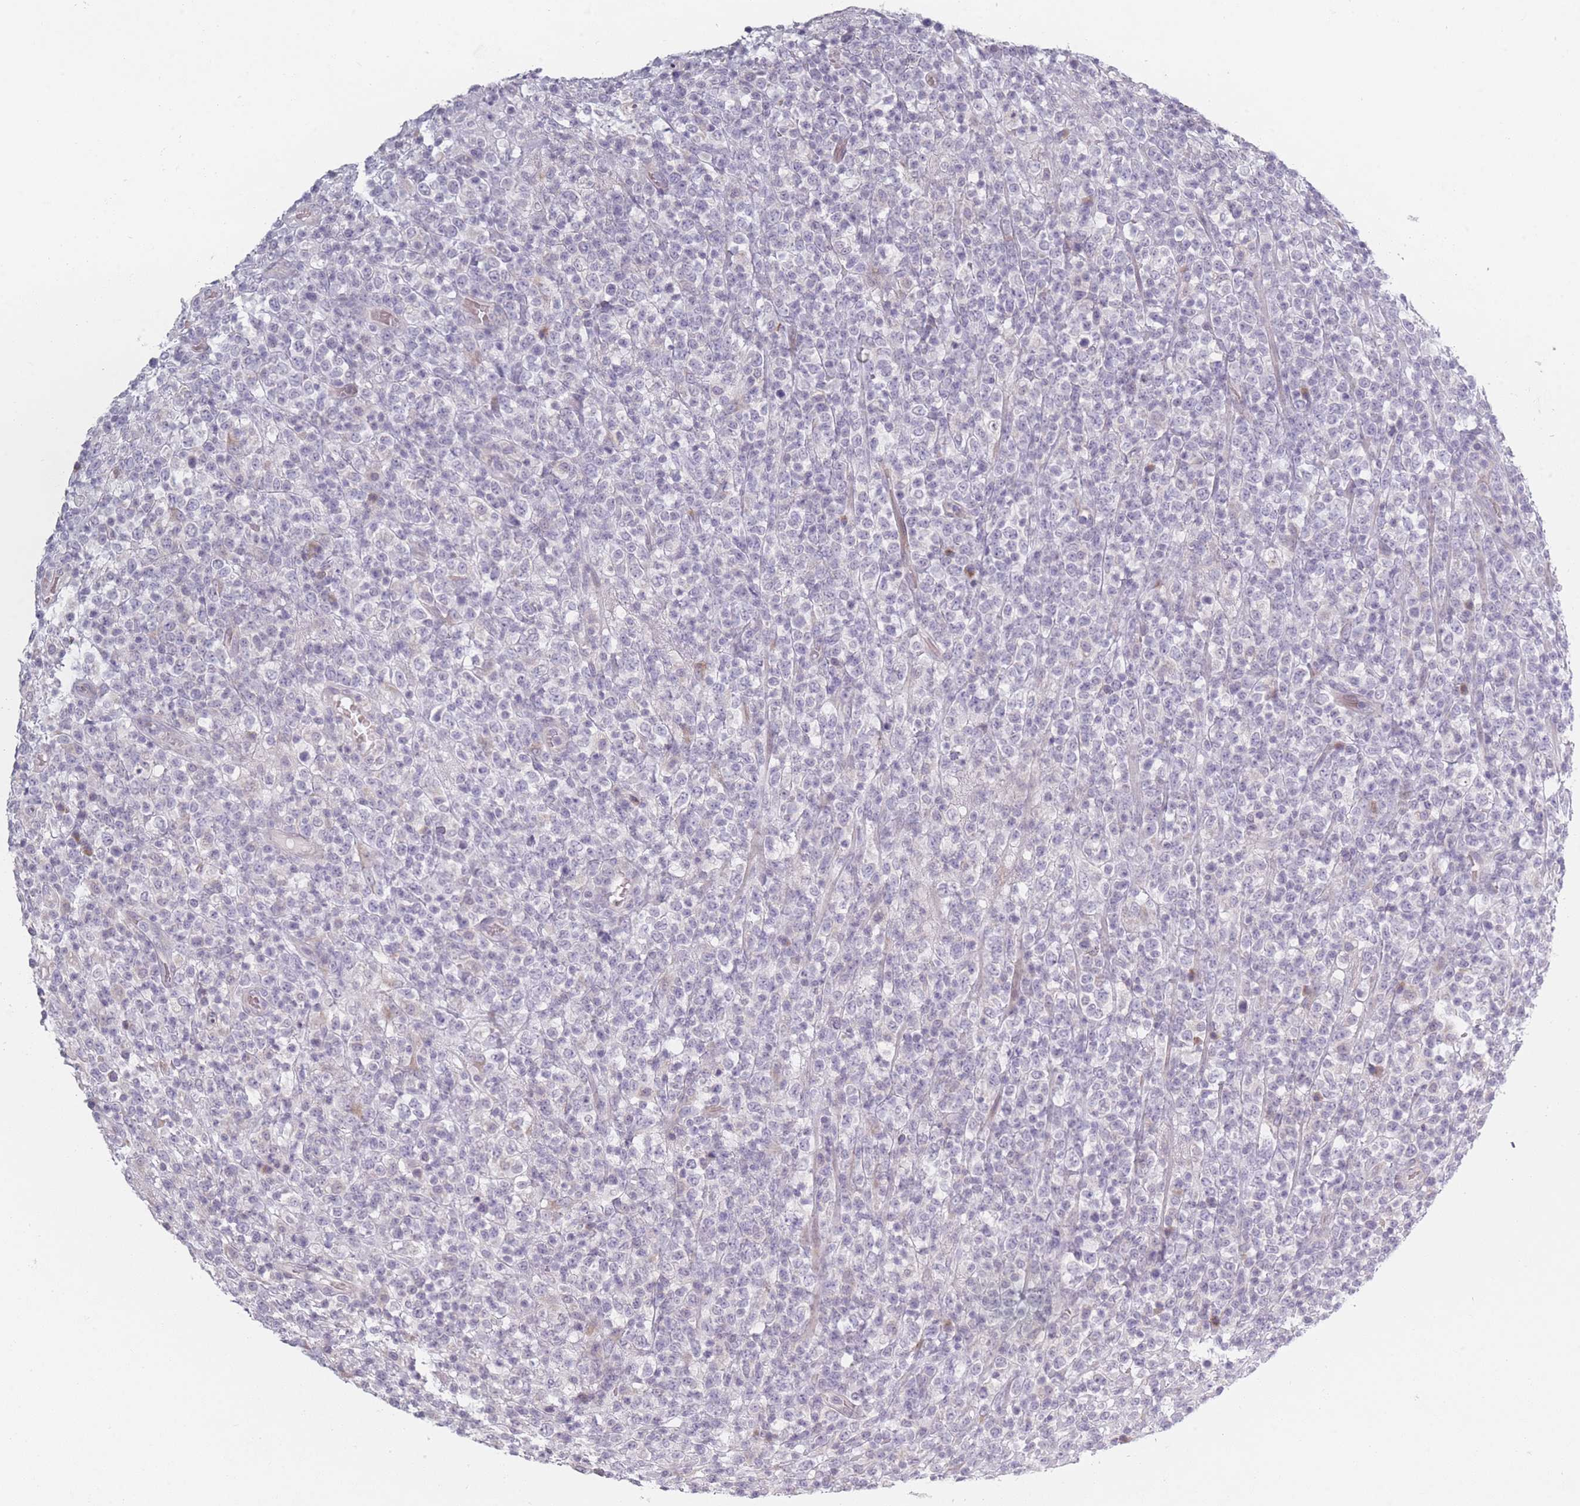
{"staining": {"intensity": "negative", "quantity": "none", "location": "none"}, "tissue": "lymphoma", "cell_type": "Tumor cells", "image_type": "cancer", "snomed": [{"axis": "morphology", "description": "Malignant lymphoma, non-Hodgkin's type, High grade"}, {"axis": "topography", "description": "Colon"}], "caption": "Immunohistochemical staining of human high-grade malignant lymphoma, non-Hodgkin's type exhibits no significant expression in tumor cells. (DAB (3,3'-diaminobenzidine) immunohistochemistry, high magnification).", "gene": "RASL10B", "patient": {"sex": "female", "age": 53}}